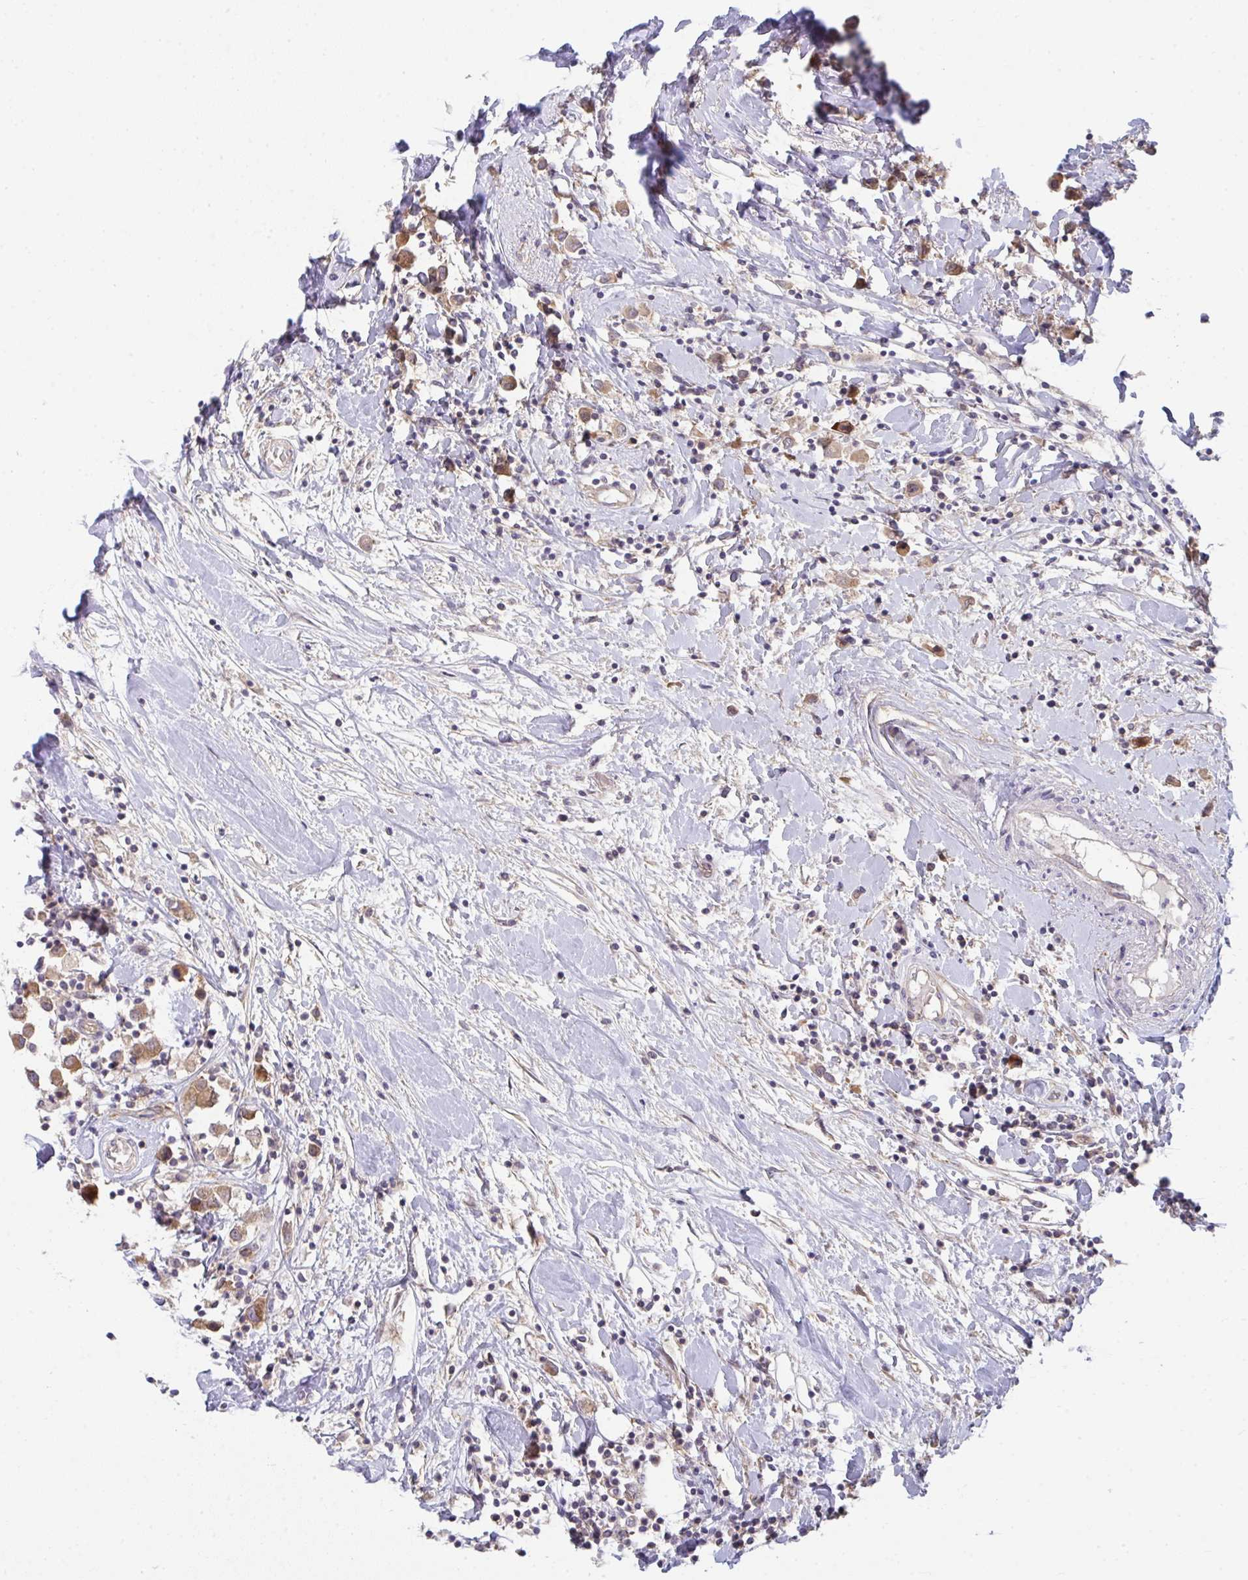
{"staining": {"intensity": "moderate", "quantity": ">75%", "location": "cytoplasmic/membranous"}, "tissue": "breast cancer", "cell_type": "Tumor cells", "image_type": "cancer", "snomed": [{"axis": "morphology", "description": "Duct carcinoma"}, {"axis": "topography", "description": "Breast"}], "caption": "Protein expression analysis of human breast cancer reveals moderate cytoplasmic/membranous staining in about >75% of tumor cells.", "gene": "CASP9", "patient": {"sex": "female", "age": 61}}